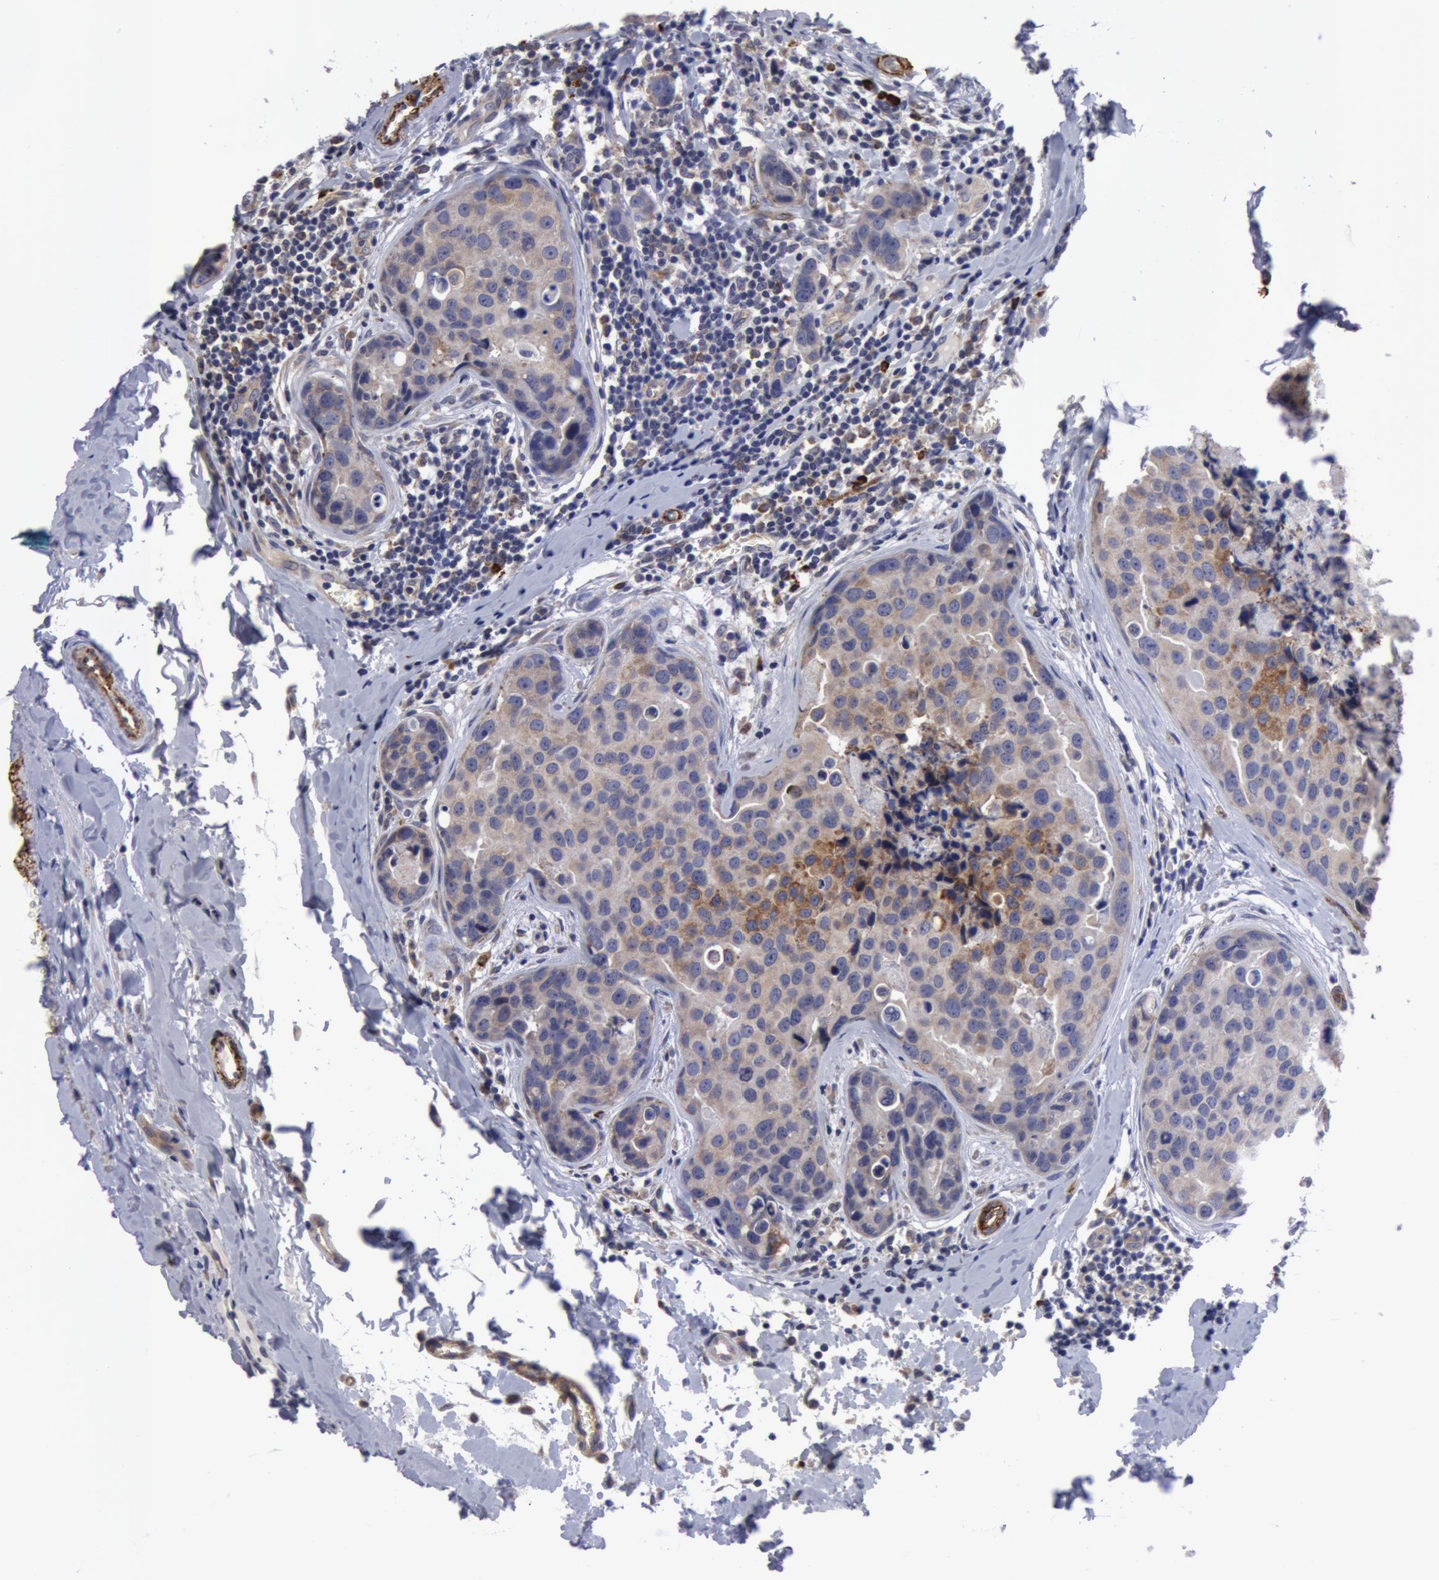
{"staining": {"intensity": "weak", "quantity": "25%-75%", "location": "cytoplasmic/membranous"}, "tissue": "breast cancer", "cell_type": "Tumor cells", "image_type": "cancer", "snomed": [{"axis": "morphology", "description": "Duct carcinoma"}, {"axis": "topography", "description": "Breast"}], "caption": "An immunohistochemistry (IHC) micrograph of neoplastic tissue is shown. Protein staining in brown highlights weak cytoplasmic/membranous positivity in invasive ductal carcinoma (breast) within tumor cells.", "gene": "IL23A", "patient": {"sex": "female", "age": 24}}